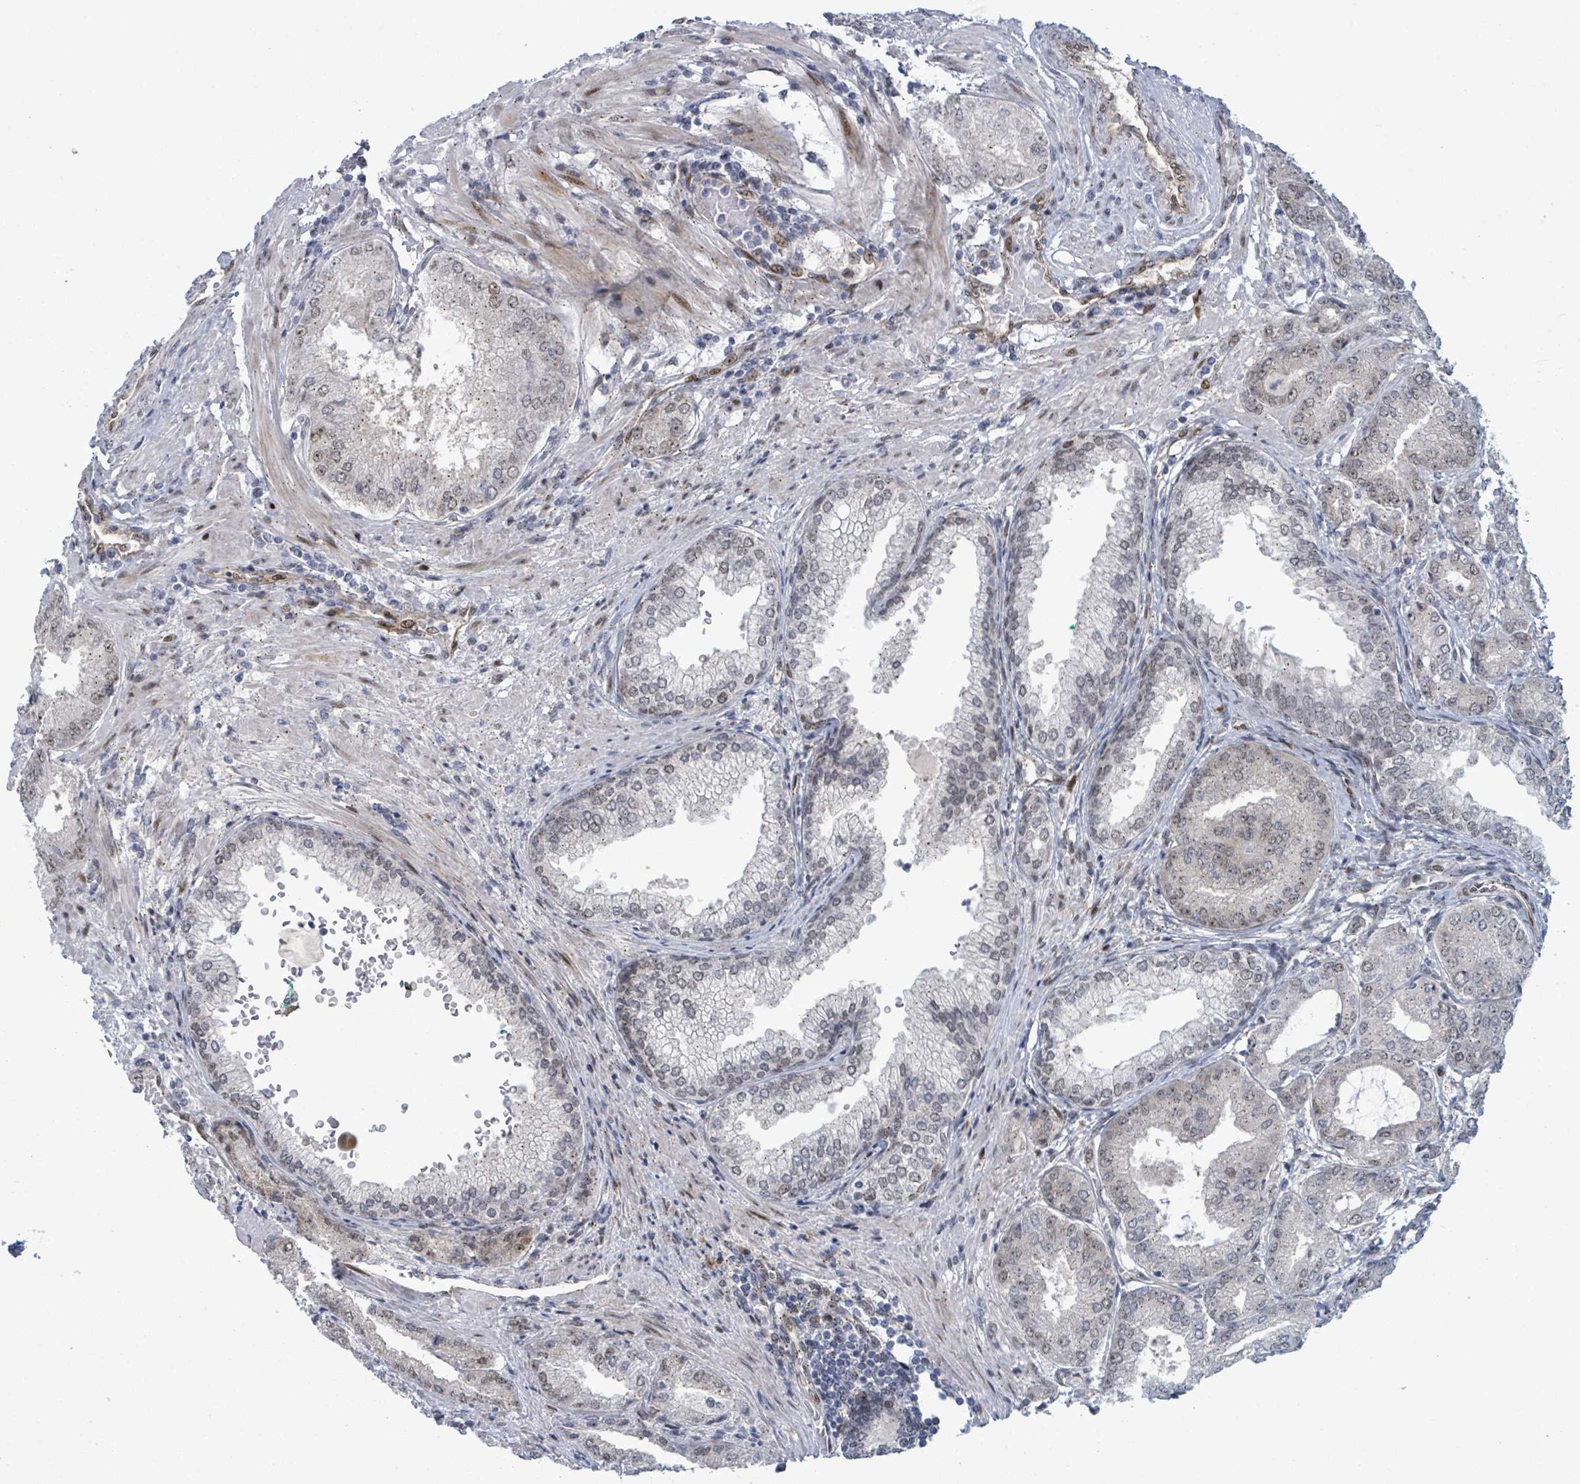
{"staining": {"intensity": "negative", "quantity": "none", "location": "none"}, "tissue": "prostate cancer", "cell_type": "Tumor cells", "image_type": "cancer", "snomed": [{"axis": "morphology", "description": "Adenocarcinoma, High grade"}, {"axis": "topography", "description": "Prostate"}], "caption": "DAB (3,3'-diaminobenzidine) immunohistochemical staining of prostate cancer (adenocarcinoma (high-grade)) exhibits no significant staining in tumor cells.", "gene": "TUSC1", "patient": {"sex": "male", "age": 71}}